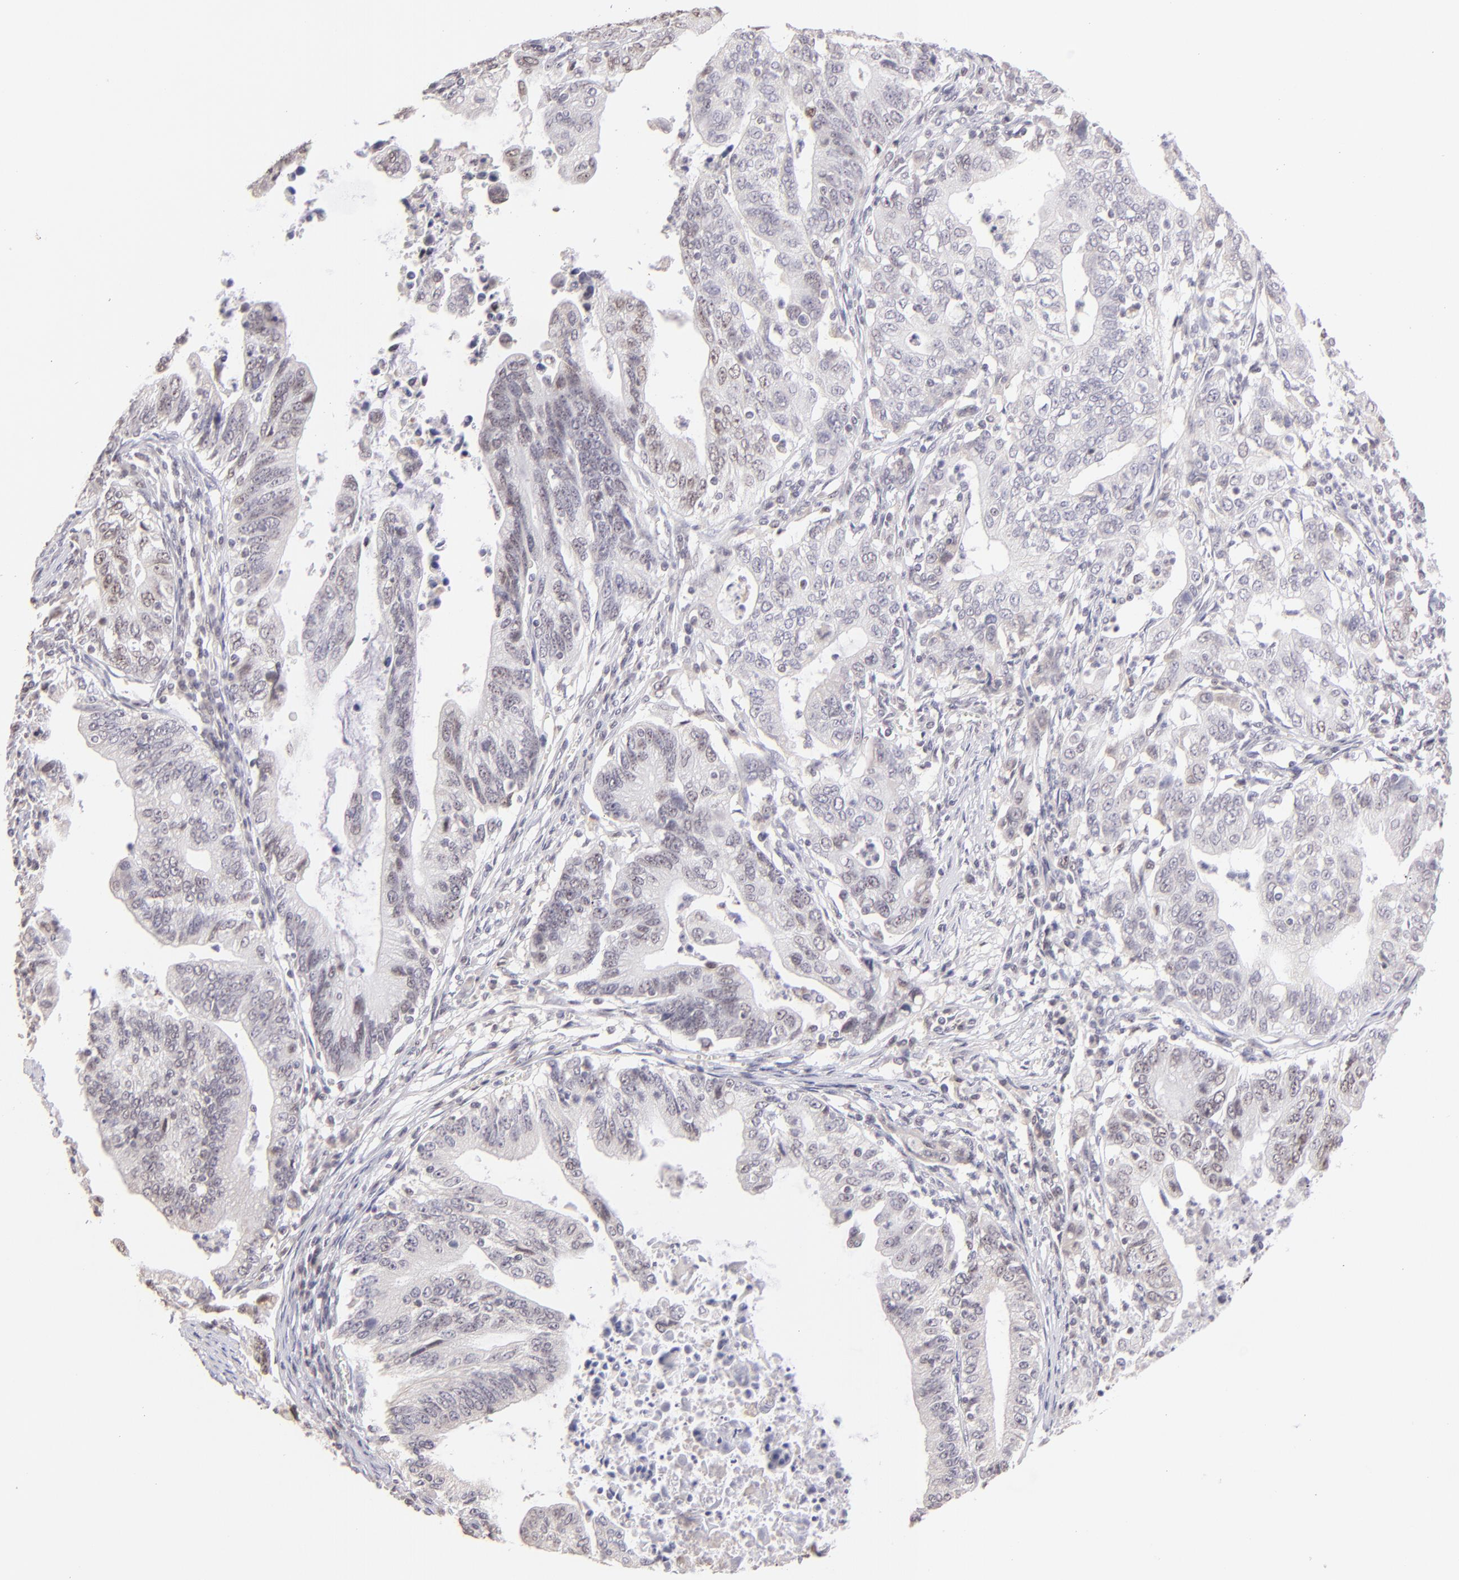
{"staining": {"intensity": "weak", "quantity": "25%-75%", "location": "cytoplasmic/membranous,nuclear"}, "tissue": "stomach cancer", "cell_type": "Tumor cells", "image_type": "cancer", "snomed": [{"axis": "morphology", "description": "Adenocarcinoma, NOS"}, {"axis": "topography", "description": "Stomach, upper"}], "caption": "About 25%-75% of tumor cells in stomach adenocarcinoma display weak cytoplasmic/membranous and nuclear protein expression as visualized by brown immunohistochemical staining.", "gene": "MAGEA1", "patient": {"sex": "female", "age": 50}}